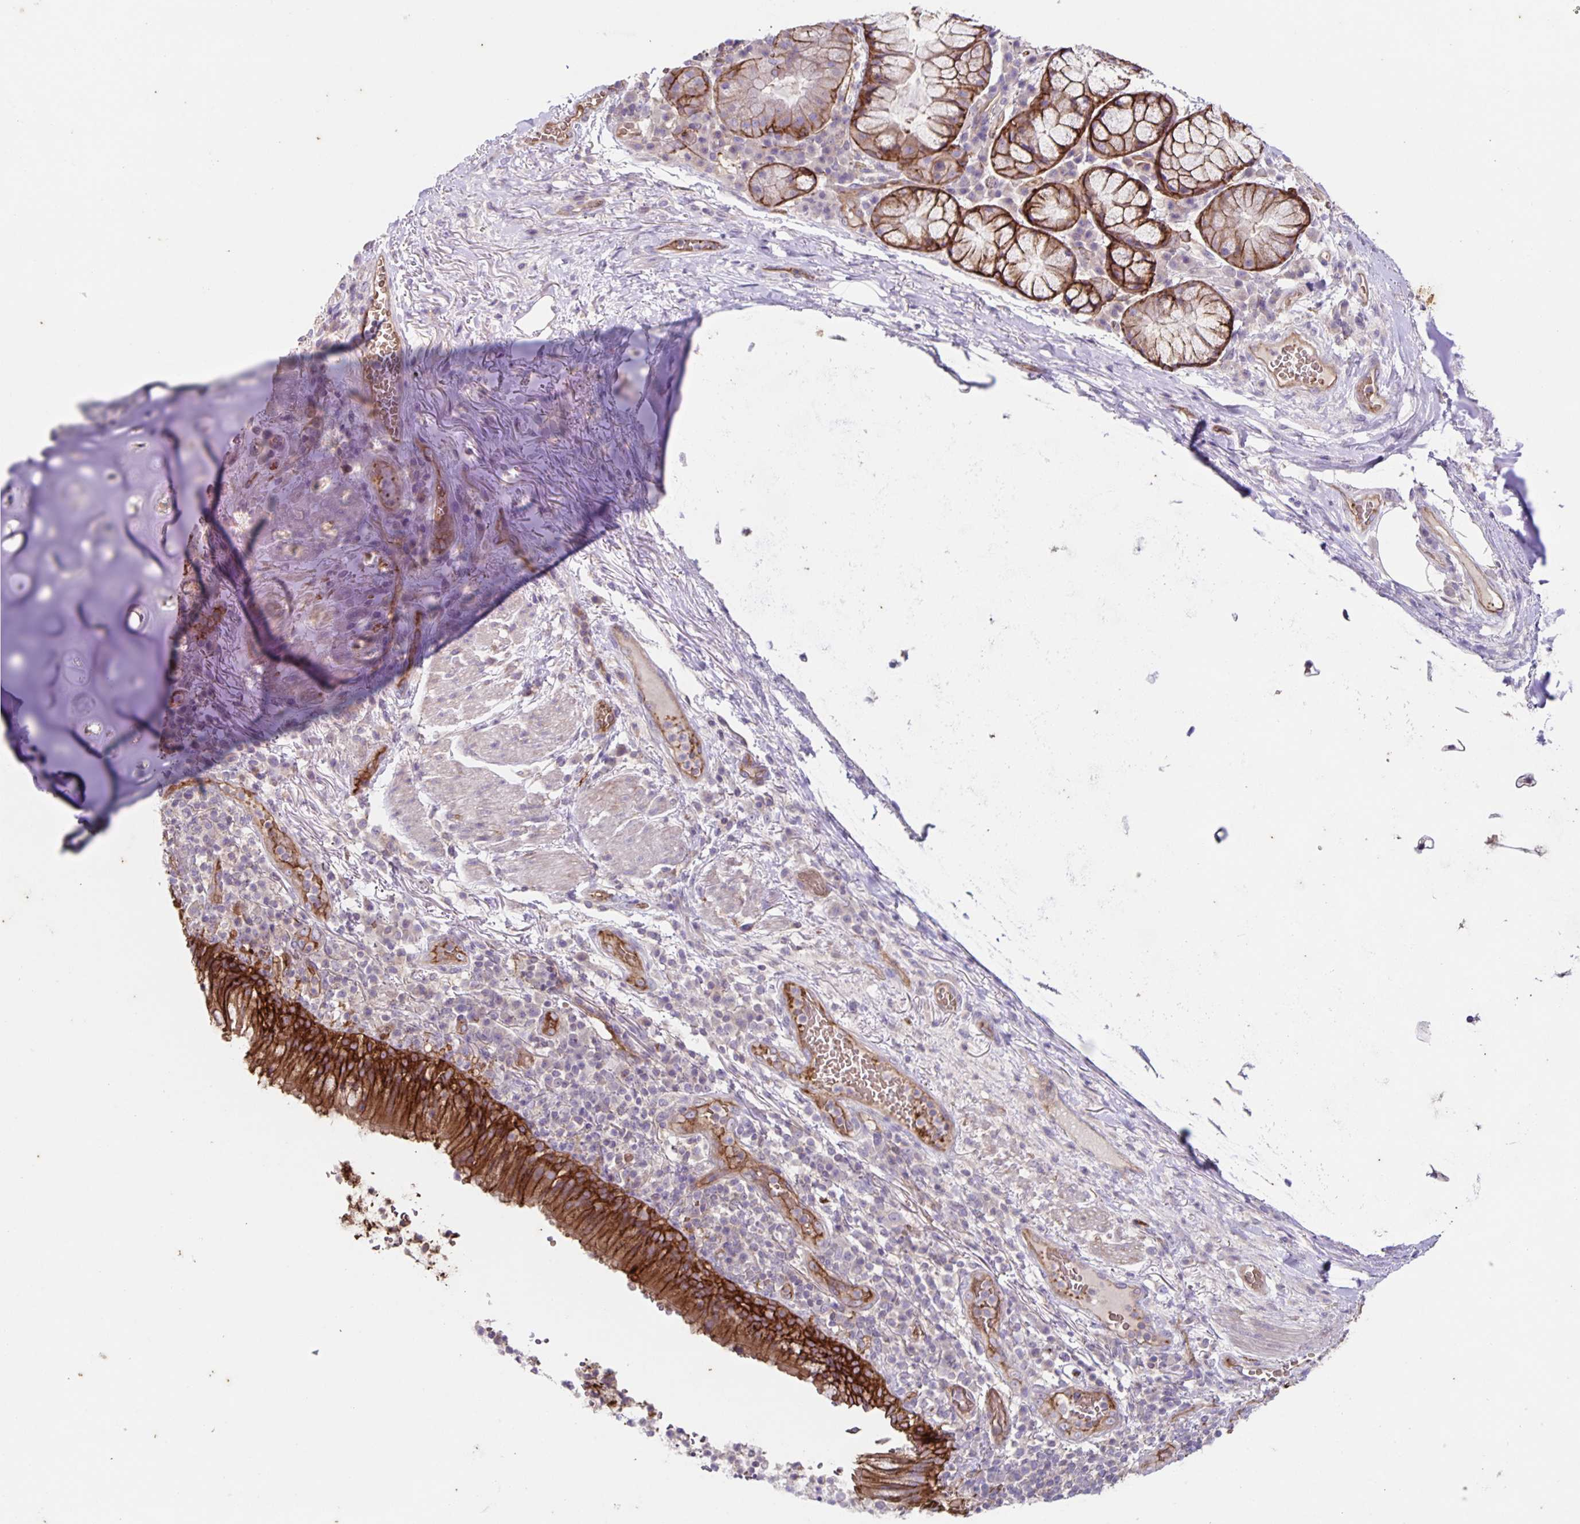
{"staining": {"intensity": "strong", "quantity": ">75%", "location": "cytoplasmic/membranous"}, "tissue": "bronchus", "cell_type": "Respiratory epithelial cells", "image_type": "normal", "snomed": [{"axis": "morphology", "description": "Normal tissue, NOS"}, {"axis": "topography", "description": "Lymph node"}, {"axis": "topography", "description": "Bronchus"}], "caption": "IHC photomicrograph of unremarkable bronchus: human bronchus stained using immunohistochemistry (IHC) displays high levels of strong protein expression localized specifically in the cytoplasmic/membranous of respiratory epithelial cells, appearing as a cytoplasmic/membranous brown color.", "gene": "ITGA2", "patient": {"sex": "male", "age": 56}}